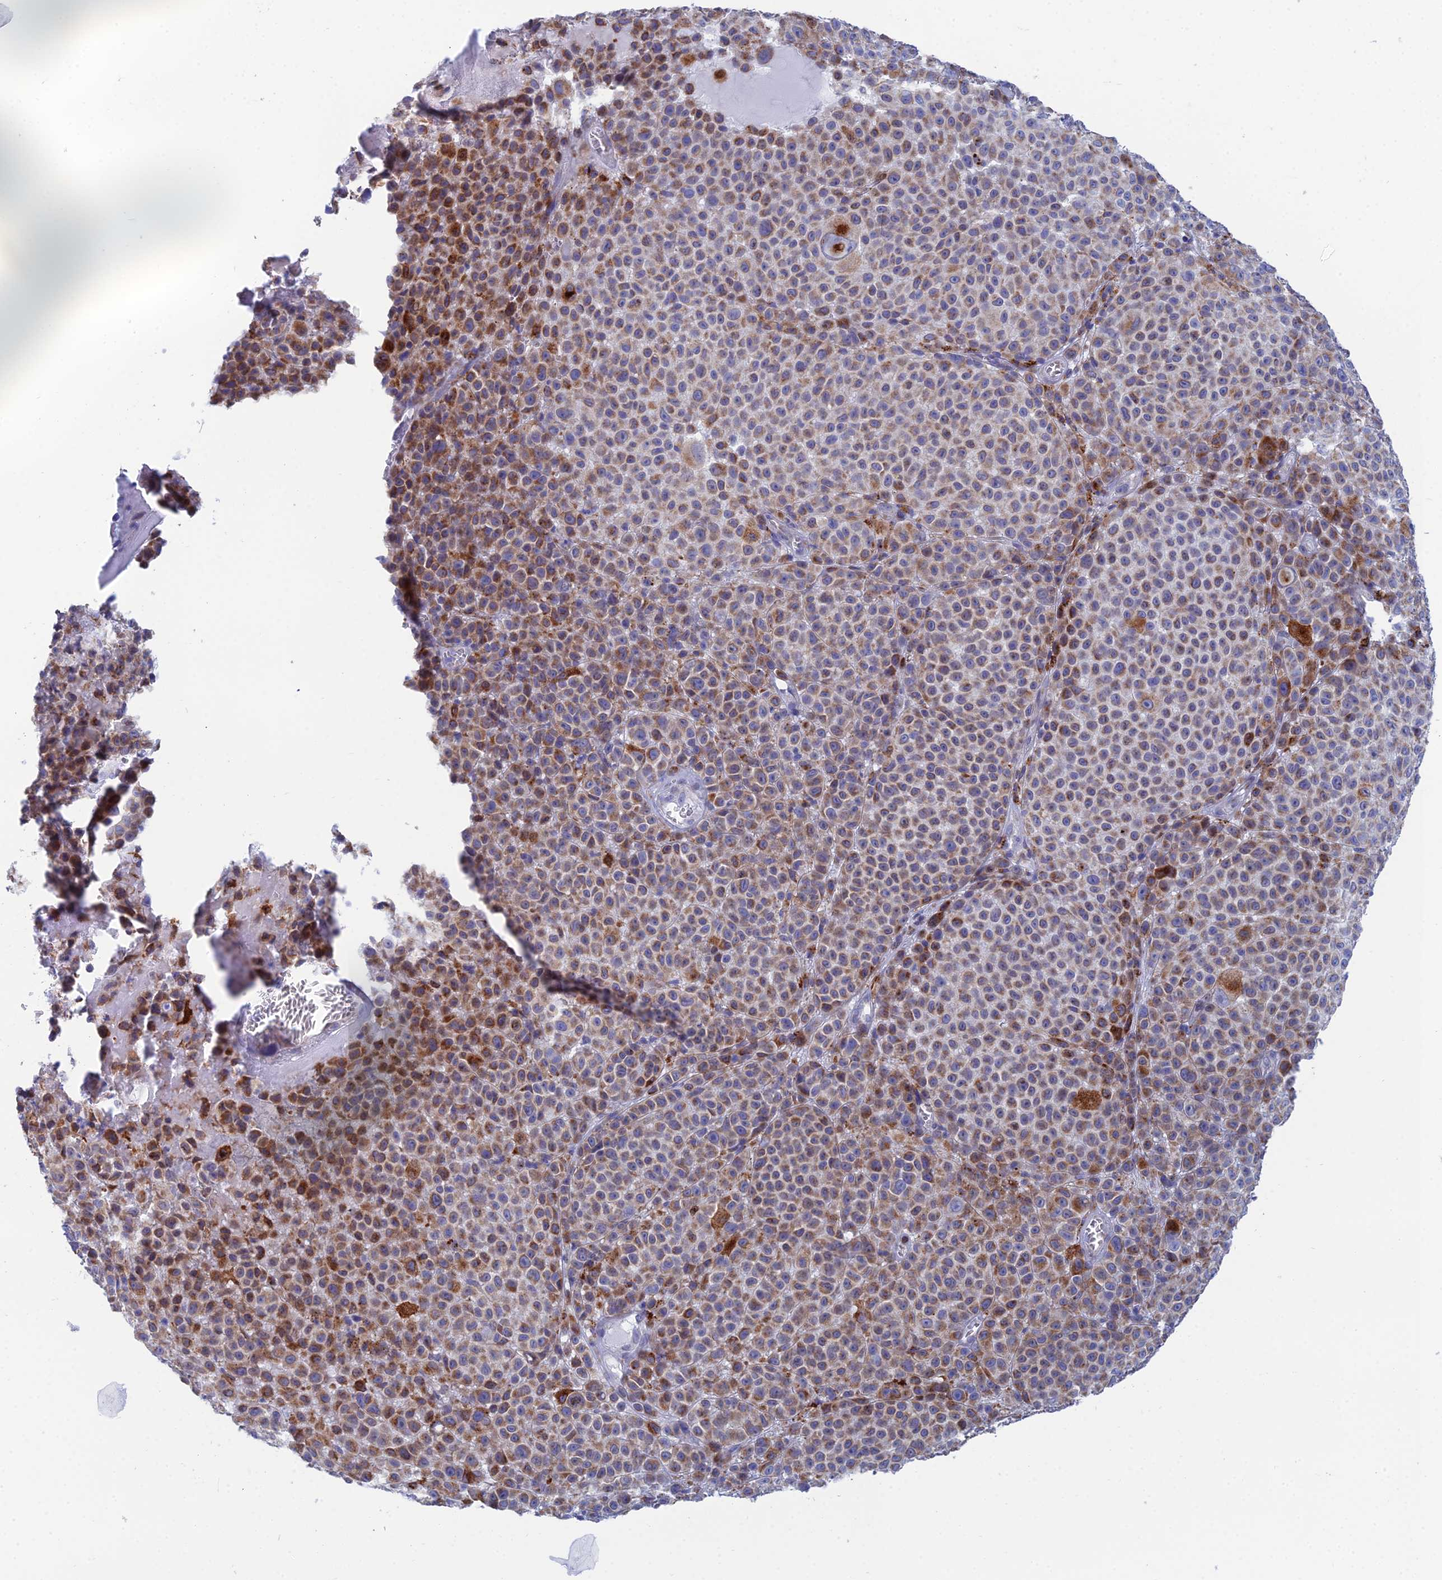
{"staining": {"intensity": "moderate", "quantity": "25%-75%", "location": "cytoplasmic/membranous"}, "tissue": "melanoma", "cell_type": "Tumor cells", "image_type": "cancer", "snomed": [{"axis": "morphology", "description": "Malignant melanoma, NOS"}, {"axis": "topography", "description": "Skin"}], "caption": "Malignant melanoma stained for a protein demonstrates moderate cytoplasmic/membranous positivity in tumor cells. (DAB (3,3'-diaminobenzidine) IHC, brown staining for protein, blue staining for nuclei).", "gene": "CFAP210", "patient": {"sex": "female", "age": 94}}